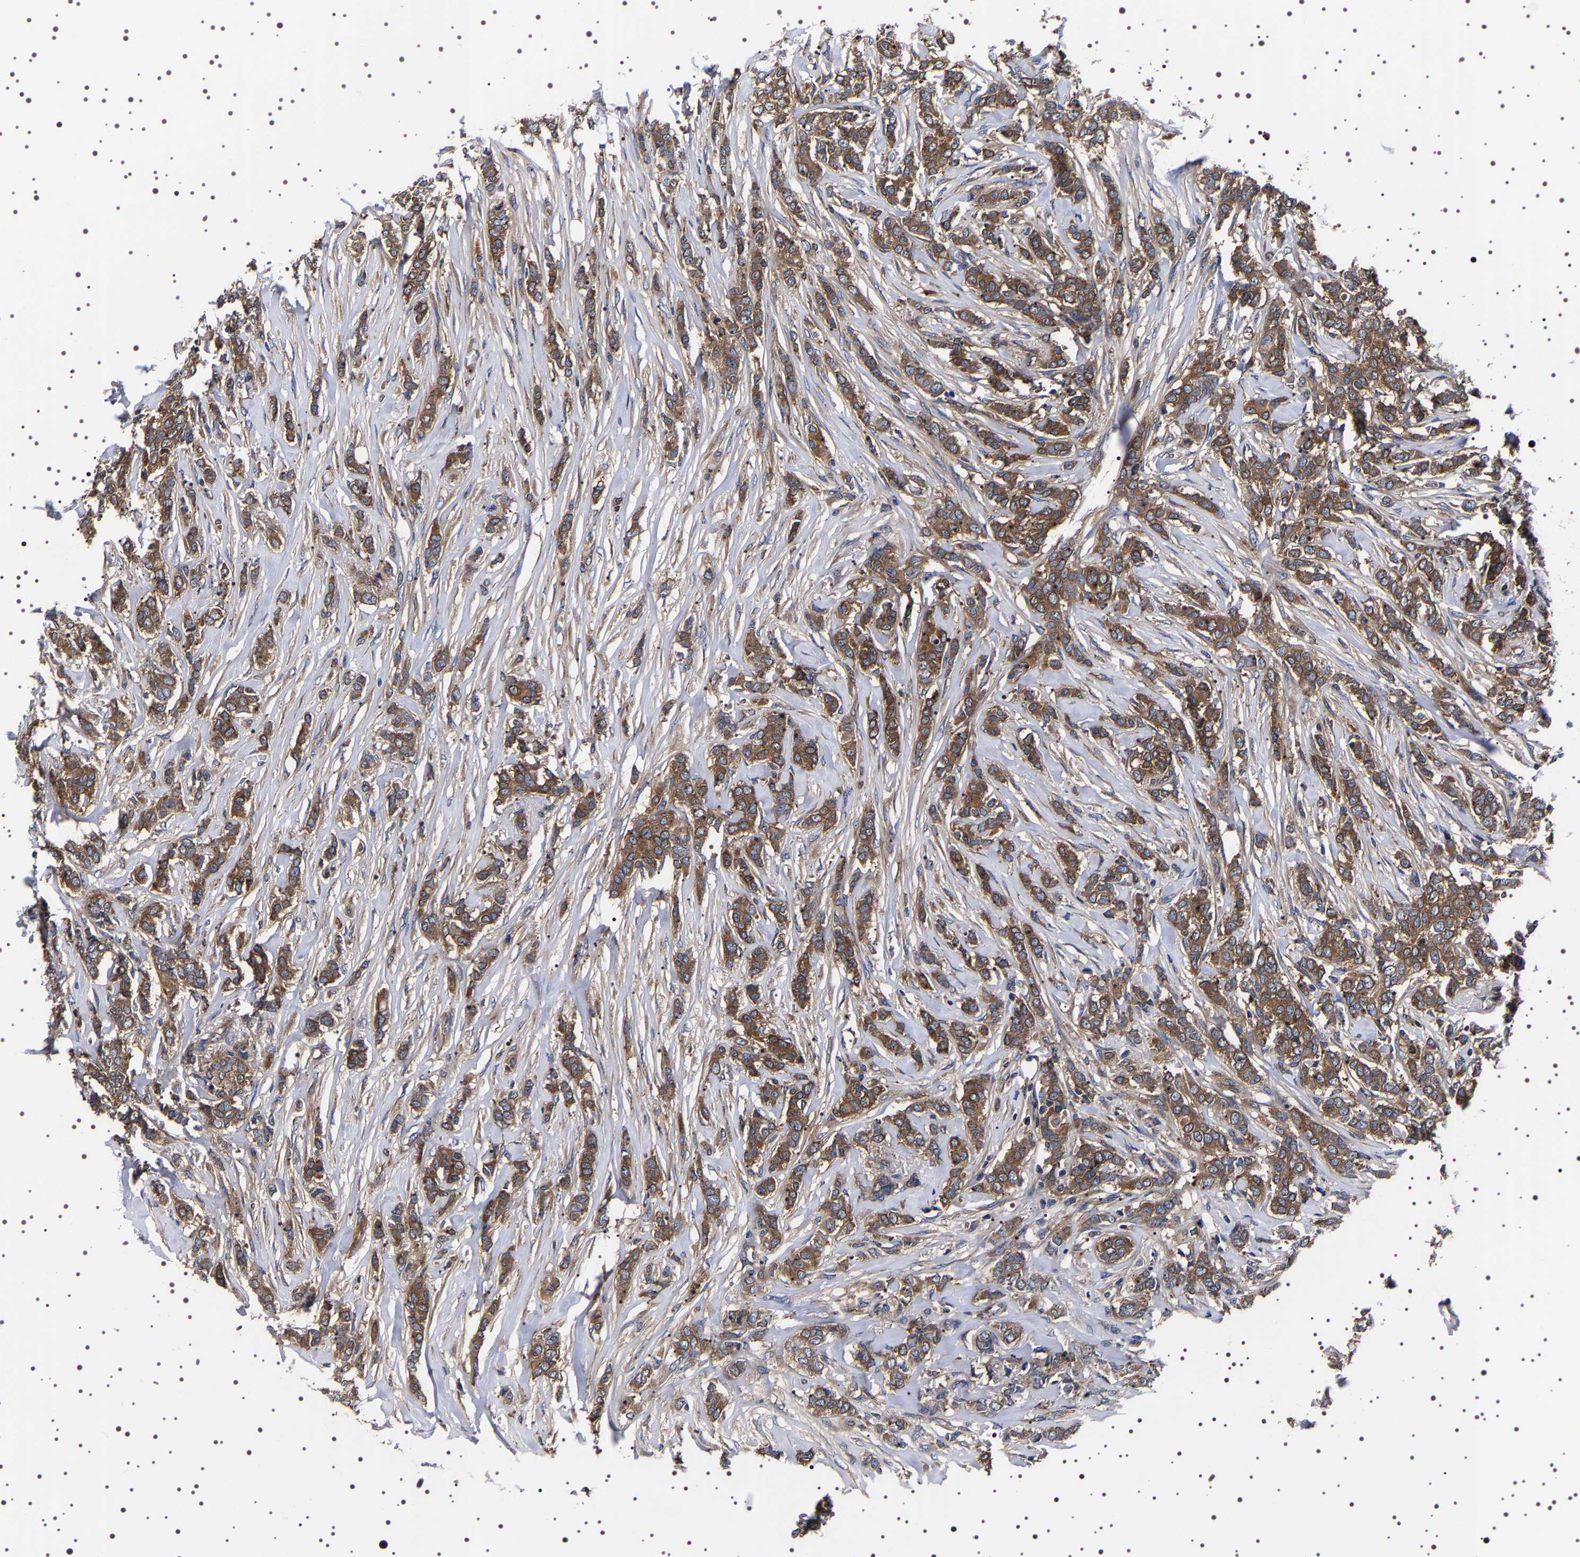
{"staining": {"intensity": "moderate", "quantity": ">75%", "location": "cytoplasmic/membranous"}, "tissue": "breast cancer", "cell_type": "Tumor cells", "image_type": "cancer", "snomed": [{"axis": "morphology", "description": "Lobular carcinoma"}, {"axis": "topography", "description": "Skin"}, {"axis": "topography", "description": "Breast"}], "caption": "Protein expression analysis of lobular carcinoma (breast) demonstrates moderate cytoplasmic/membranous positivity in about >75% of tumor cells.", "gene": "DARS1", "patient": {"sex": "female", "age": 46}}